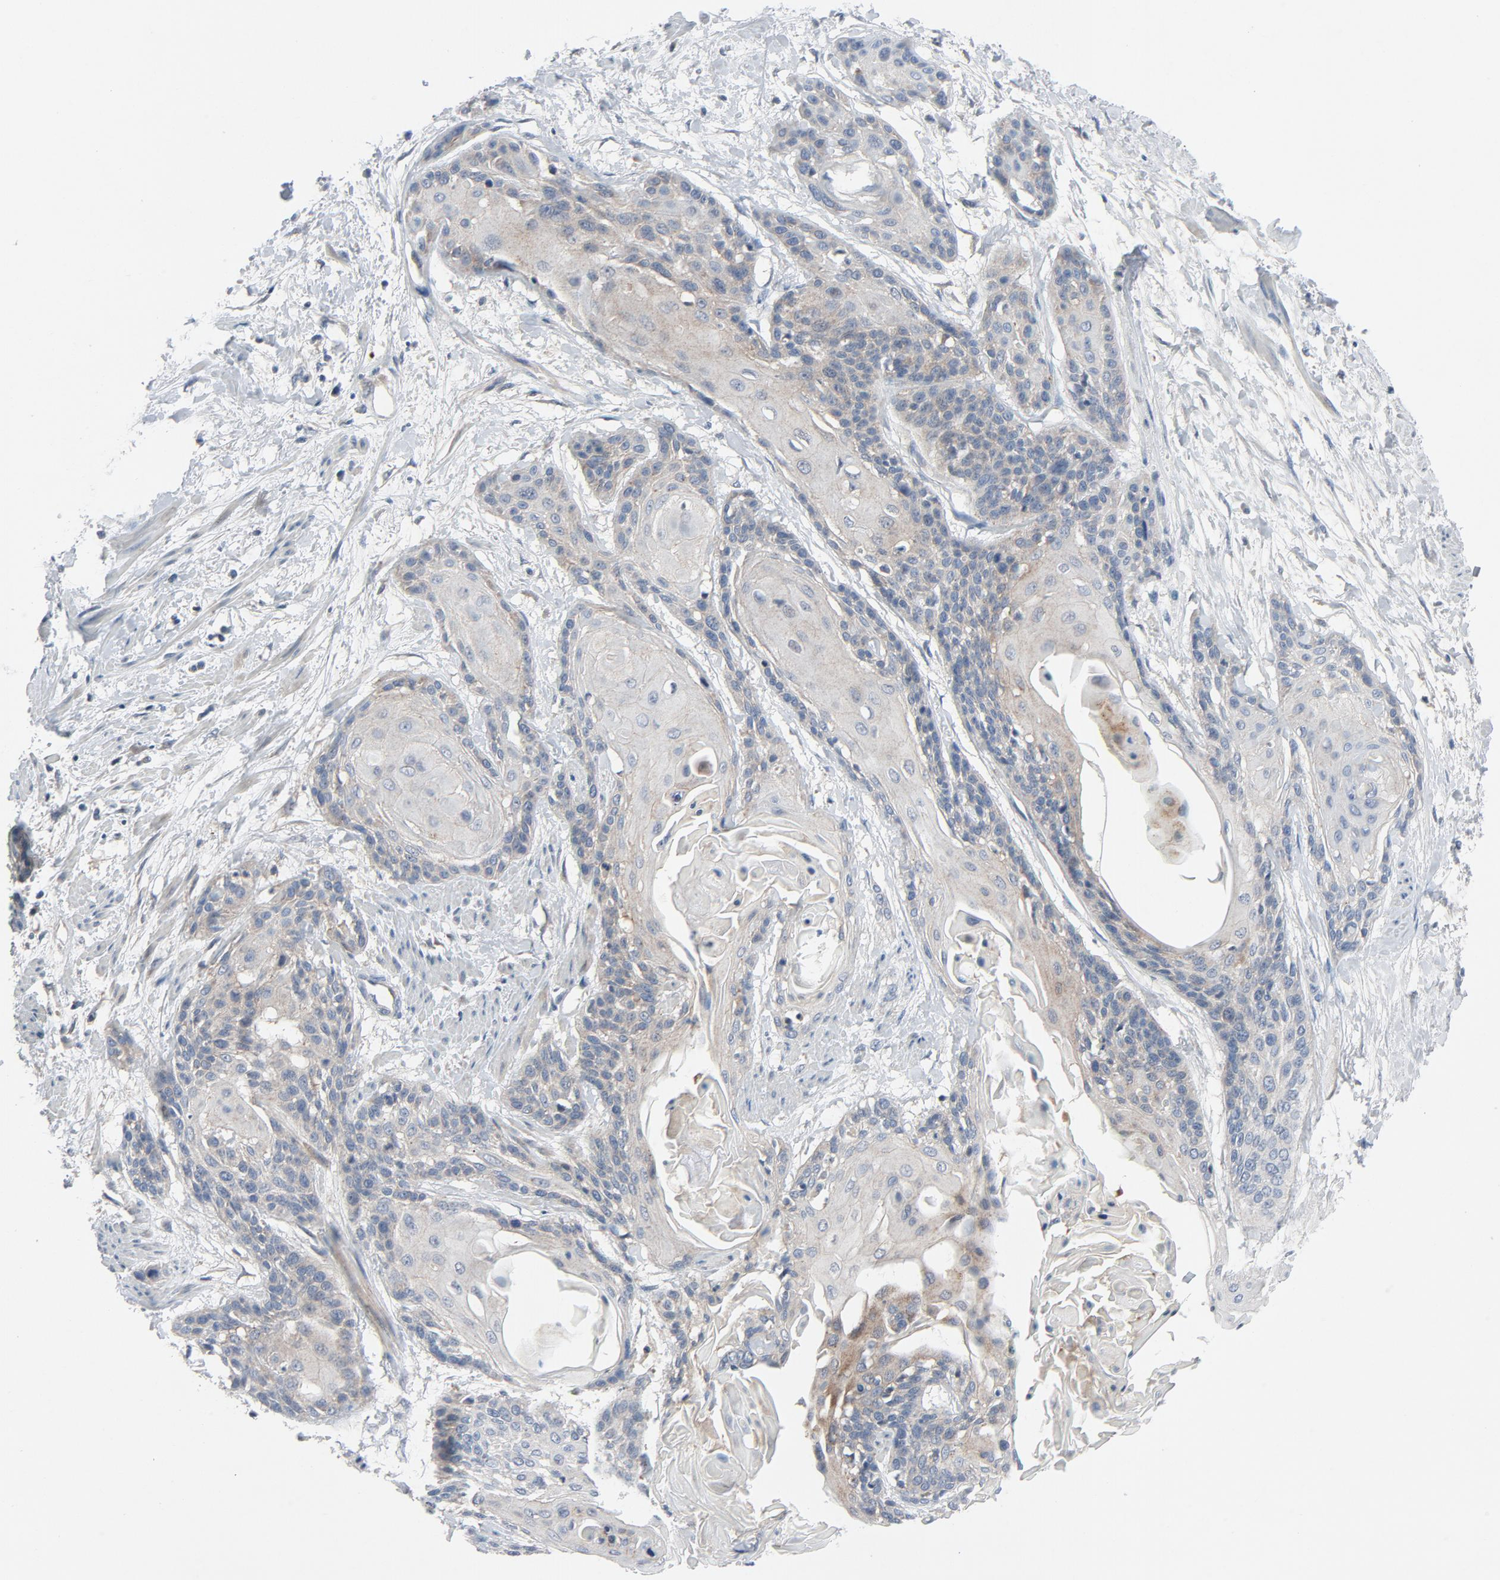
{"staining": {"intensity": "weak", "quantity": ">75%", "location": "cytoplasmic/membranous"}, "tissue": "cervical cancer", "cell_type": "Tumor cells", "image_type": "cancer", "snomed": [{"axis": "morphology", "description": "Squamous cell carcinoma, NOS"}, {"axis": "topography", "description": "Cervix"}], "caption": "This histopathology image demonstrates squamous cell carcinoma (cervical) stained with immunohistochemistry to label a protein in brown. The cytoplasmic/membranous of tumor cells show weak positivity for the protein. Nuclei are counter-stained blue.", "gene": "TSG101", "patient": {"sex": "female", "age": 57}}